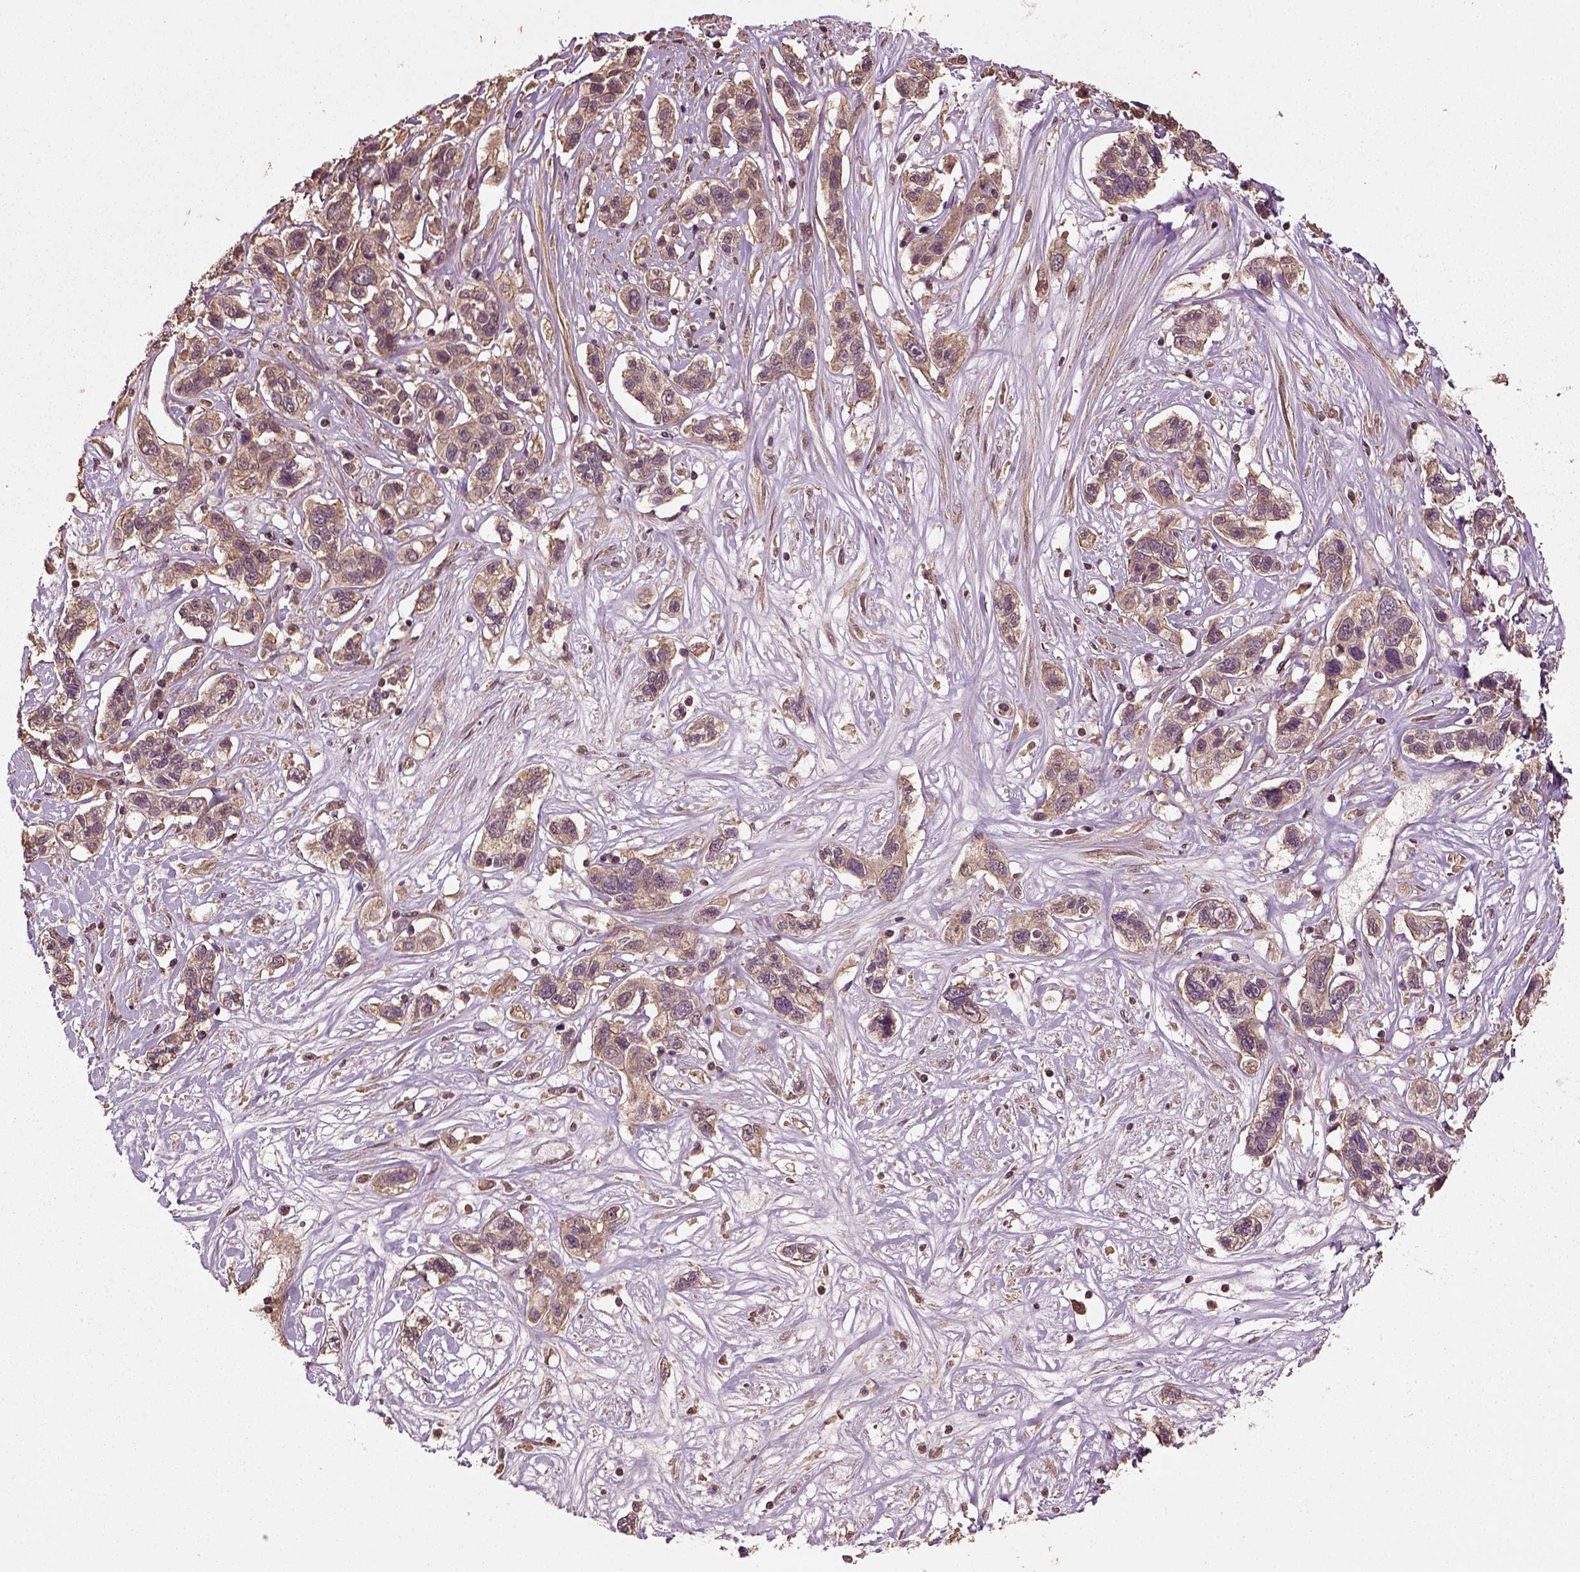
{"staining": {"intensity": "weak", "quantity": ">75%", "location": "cytoplasmic/membranous"}, "tissue": "liver cancer", "cell_type": "Tumor cells", "image_type": "cancer", "snomed": [{"axis": "morphology", "description": "Adenocarcinoma, NOS"}, {"axis": "morphology", "description": "Cholangiocarcinoma"}, {"axis": "topography", "description": "Liver"}], "caption": "IHC of liver cholangiocarcinoma exhibits low levels of weak cytoplasmic/membranous expression in about >75% of tumor cells.", "gene": "ERV3-1", "patient": {"sex": "male", "age": 64}}